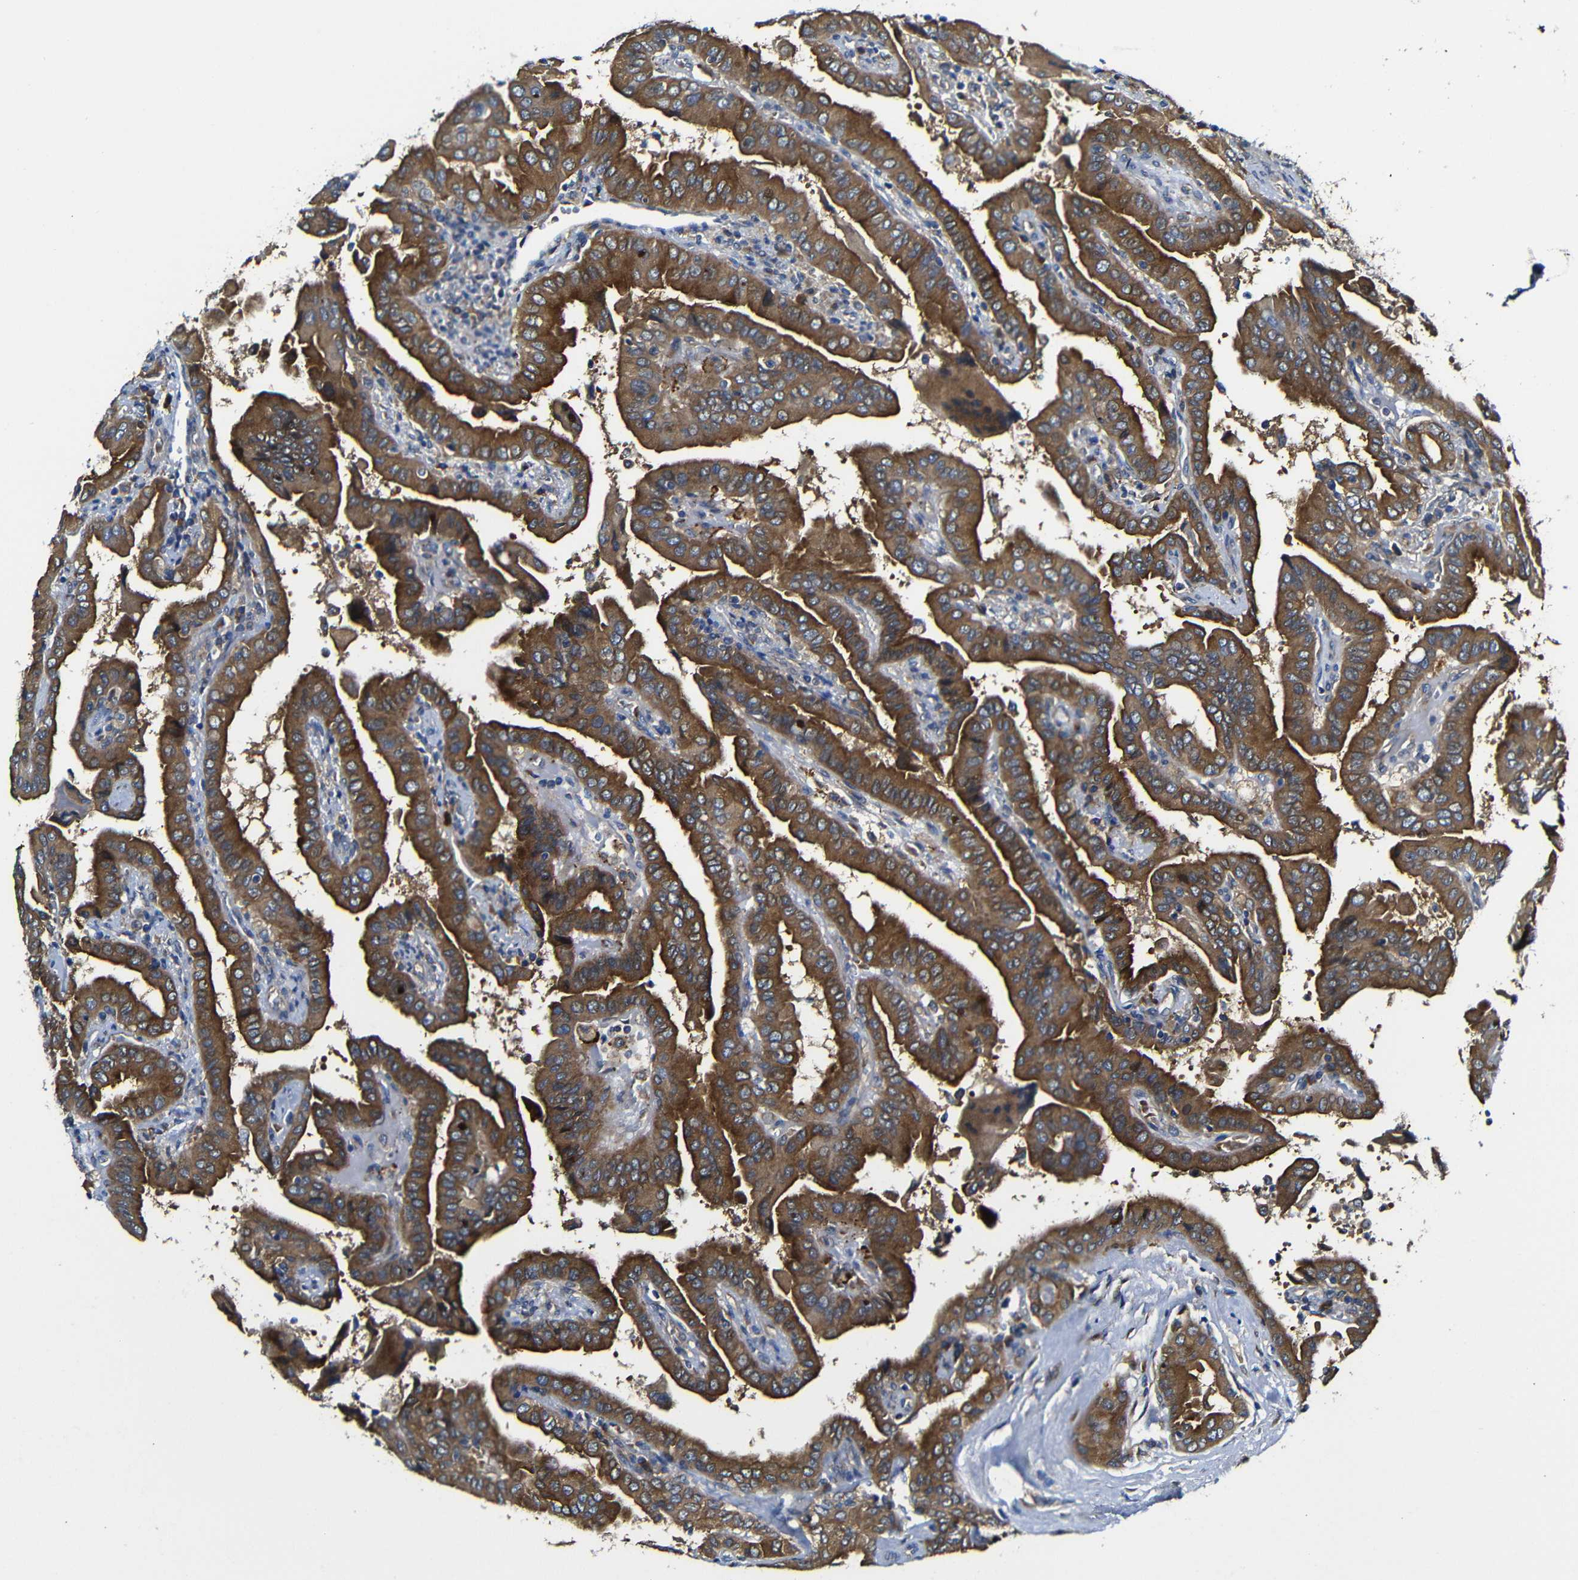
{"staining": {"intensity": "strong", "quantity": ">75%", "location": "cytoplasmic/membranous"}, "tissue": "thyroid cancer", "cell_type": "Tumor cells", "image_type": "cancer", "snomed": [{"axis": "morphology", "description": "Papillary adenocarcinoma, NOS"}, {"axis": "topography", "description": "Thyroid gland"}], "caption": "IHC (DAB (3,3'-diaminobenzidine)) staining of human papillary adenocarcinoma (thyroid) shows strong cytoplasmic/membranous protein staining in approximately >75% of tumor cells.", "gene": "CLCC1", "patient": {"sex": "male", "age": 33}}